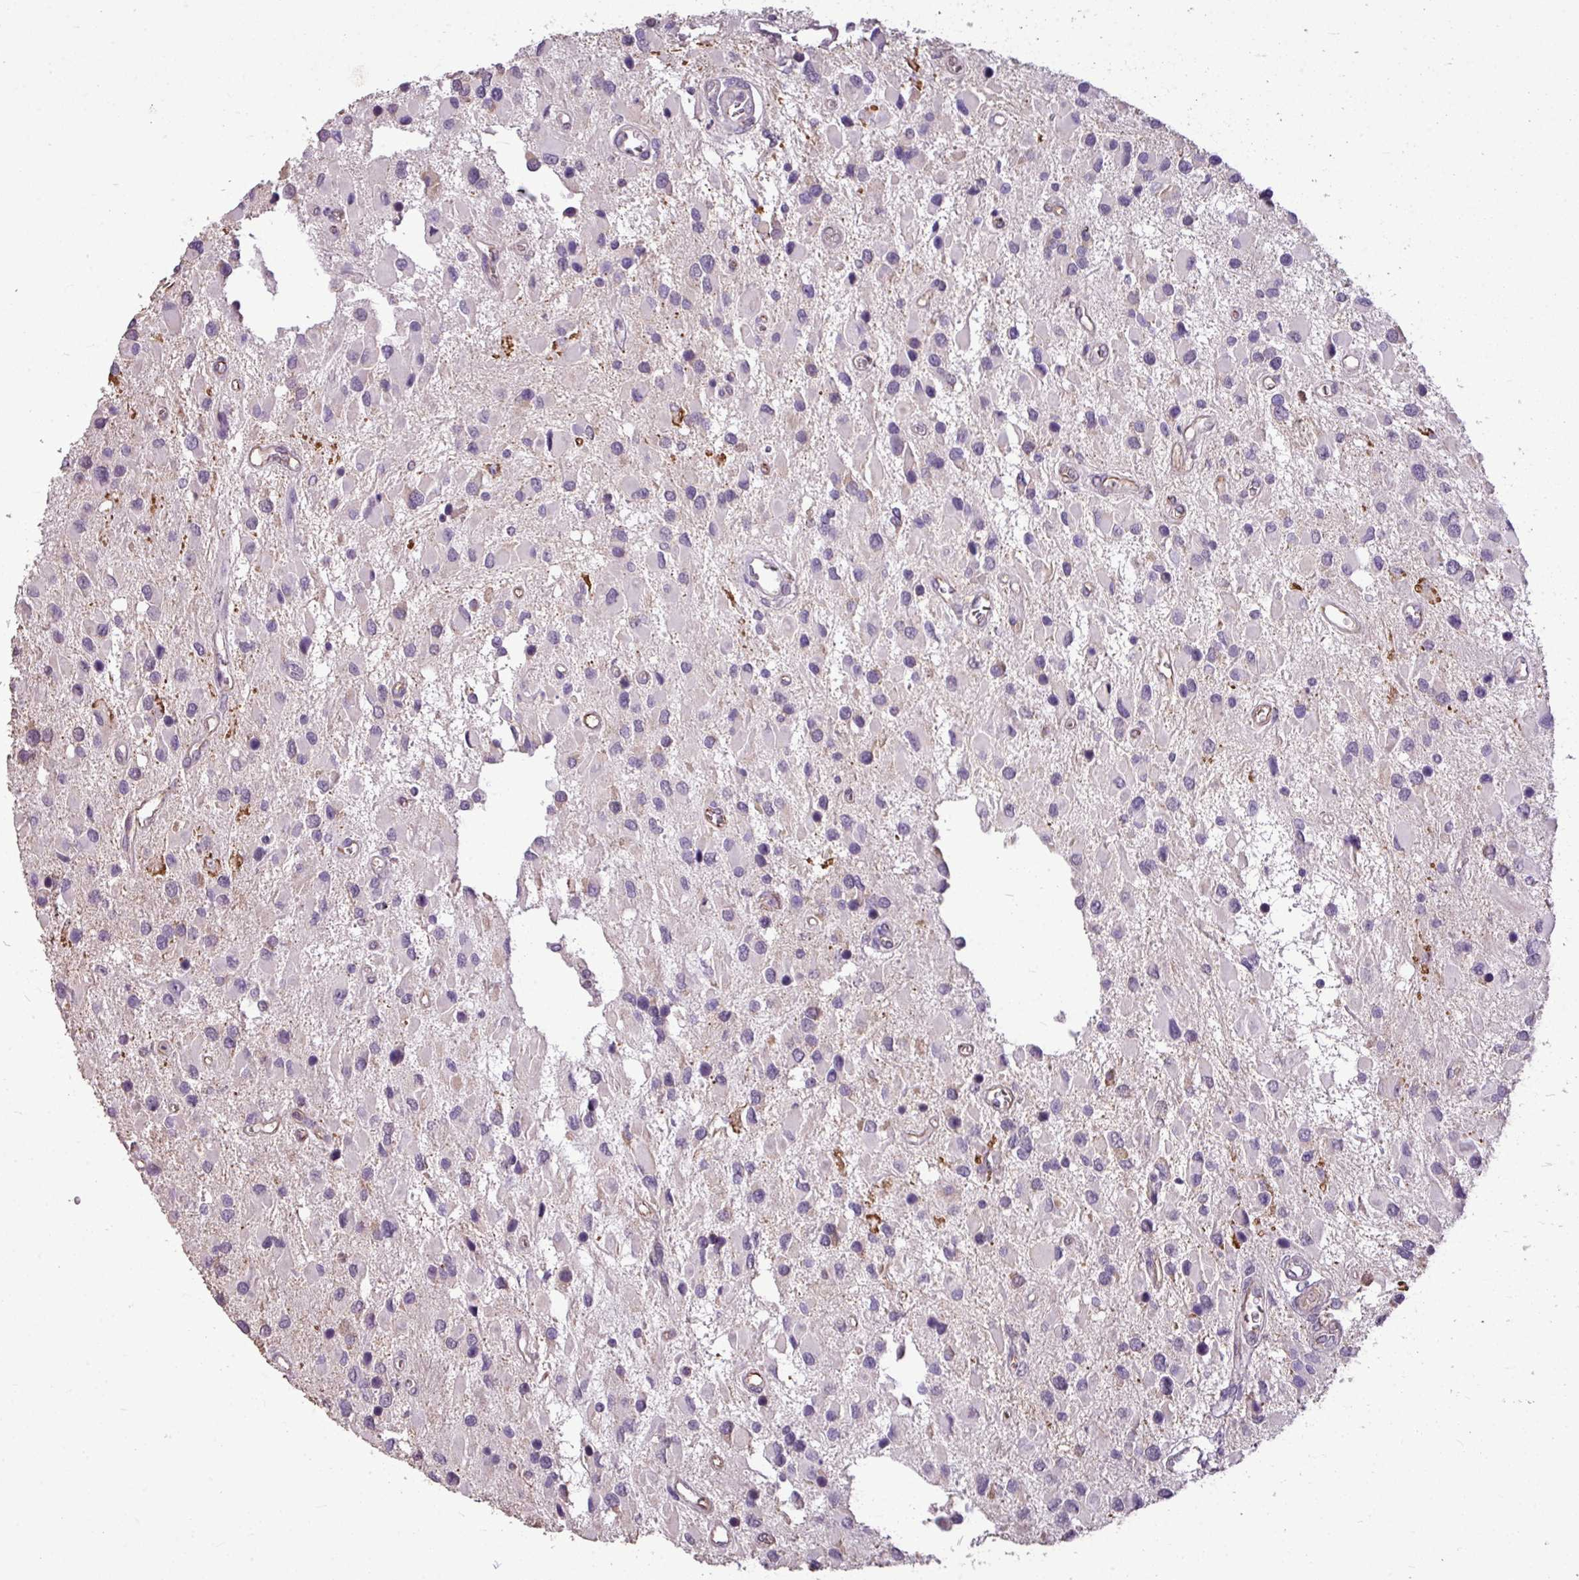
{"staining": {"intensity": "negative", "quantity": "none", "location": "none"}, "tissue": "glioma", "cell_type": "Tumor cells", "image_type": "cancer", "snomed": [{"axis": "morphology", "description": "Glioma, malignant, High grade"}, {"axis": "topography", "description": "Brain"}], "caption": "Immunohistochemical staining of glioma reveals no significant positivity in tumor cells. (DAB (3,3'-diaminobenzidine) immunohistochemistry, high magnification).", "gene": "ALDH2", "patient": {"sex": "male", "age": 53}}